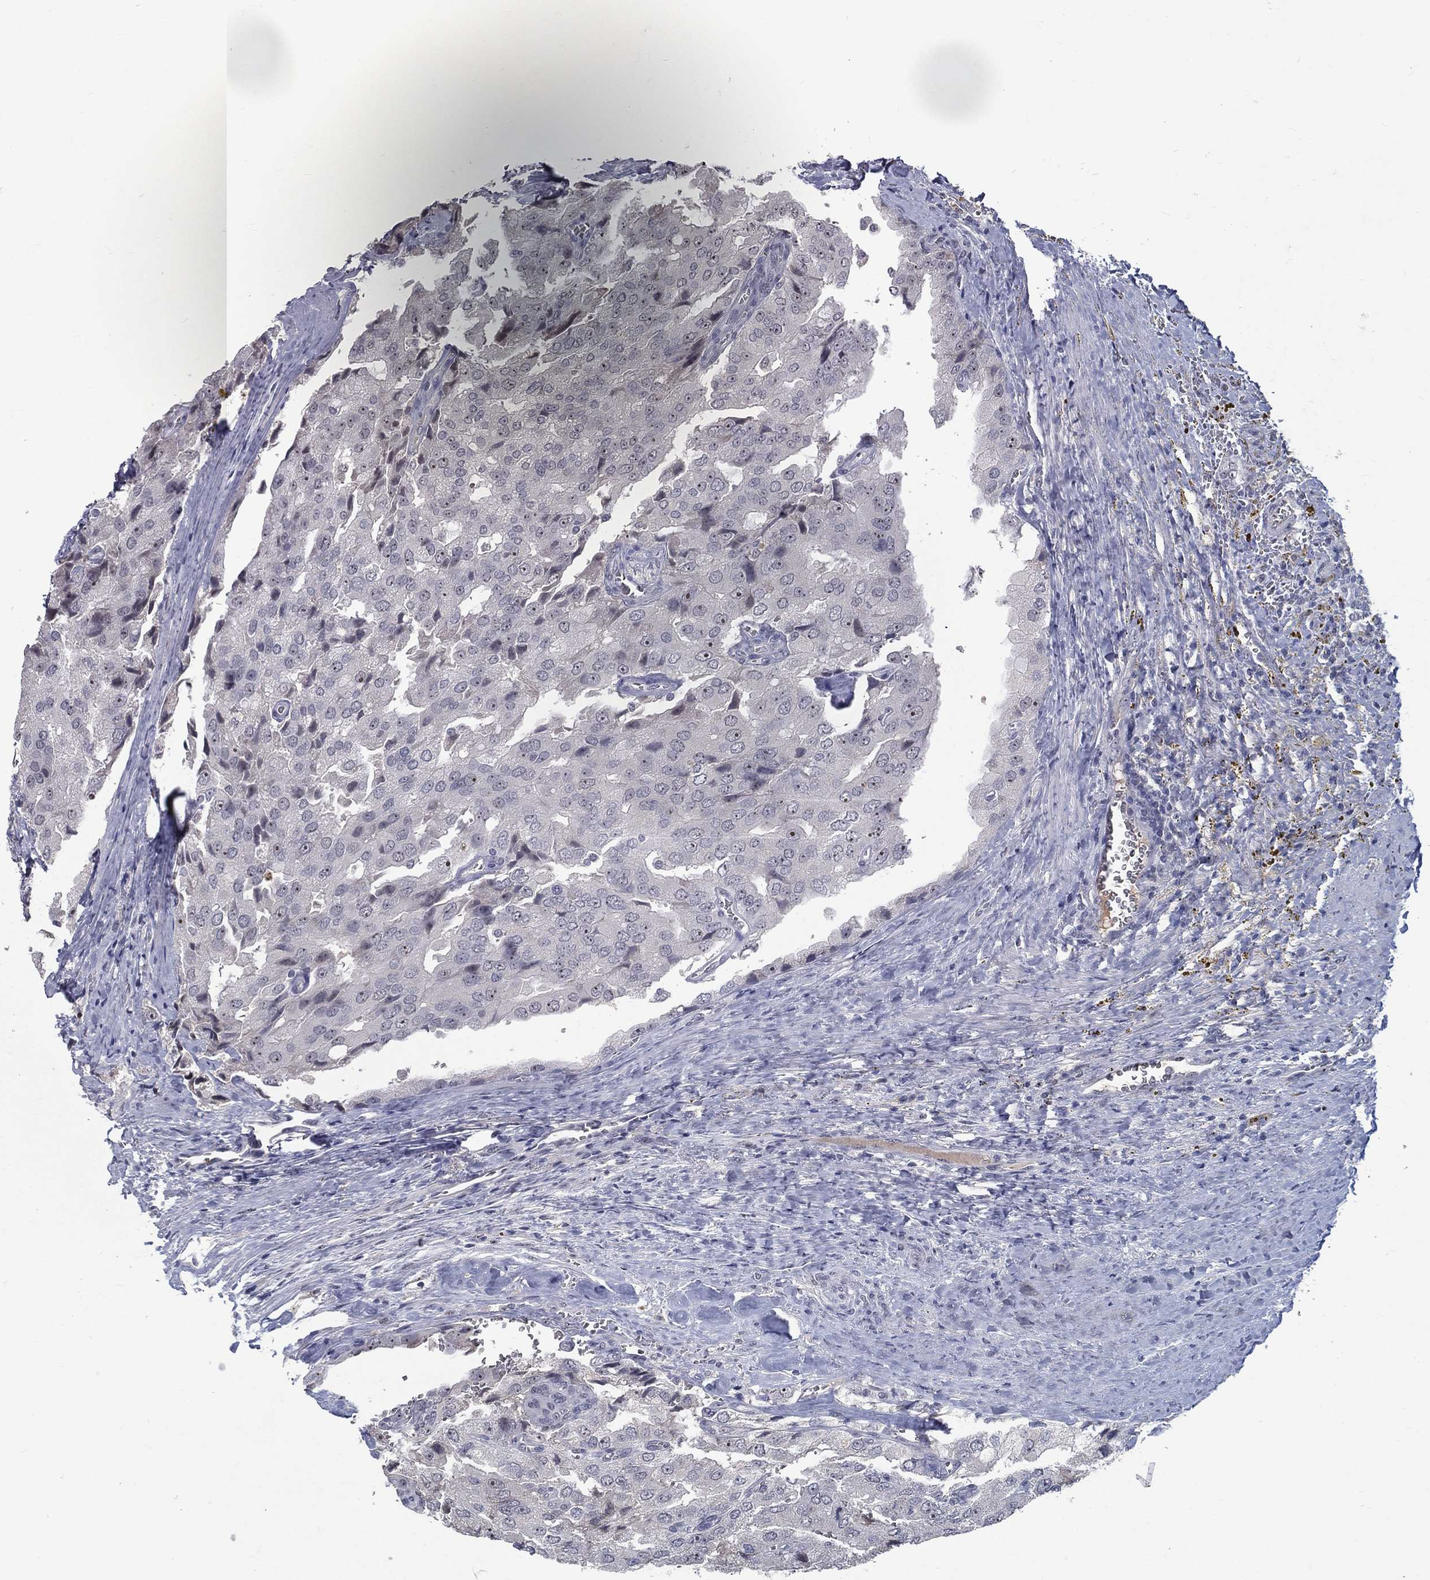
{"staining": {"intensity": "negative", "quantity": "none", "location": "none"}, "tissue": "prostate cancer", "cell_type": "Tumor cells", "image_type": "cancer", "snomed": [{"axis": "morphology", "description": "Adenocarcinoma, NOS"}, {"axis": "topography", "description": "Prostate and seminal vesicle, NOS"}, {"axis": "topography", "description": "Prostate"}], "caption": "High power microscopy micrograph of an immunohistochemistry (IHC) micrograph of prostate adenocarcinoma, revealing no significant positivity in tumor cells.", "gene": "DSG4", "patient": {"sex": "male", "age": 67}}